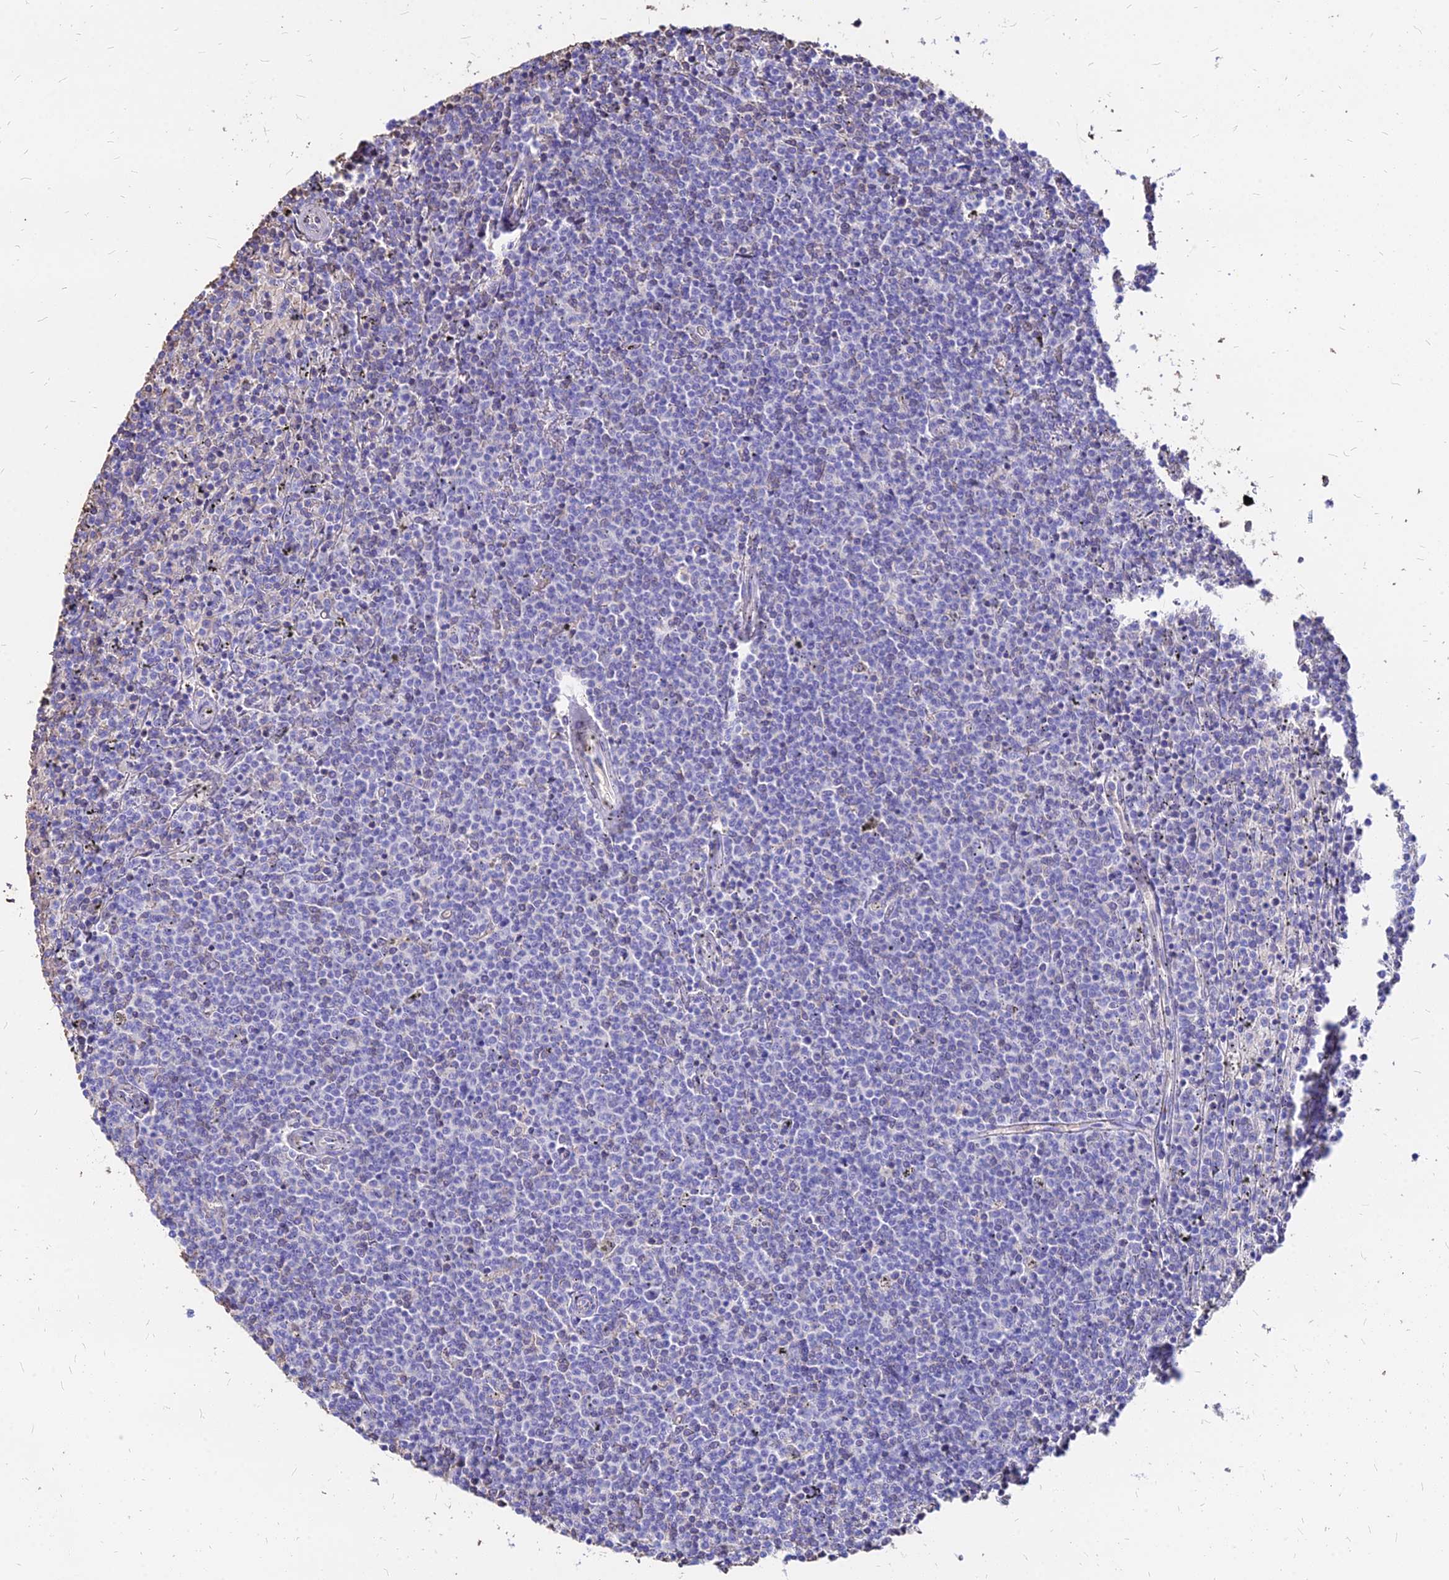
{"staining": {"intensity": "negative", "quantity": "none", "location": "none"}, "tissue": "lymphoma", "cell_type": "Tumor cells", "image_type": "cancer", "snomed": [{"axis": "morphology", "description": "Malignant lymphoma, non-Hodgkin's type, Low grade"}, {"axis": "topography", "description": "Spleen"}], "caption": "The photomicrograph displays no significant positivity in tumor cells of lymphoma.", "gene": "NME5", "patient": {"sex": "female", "age": 50}}